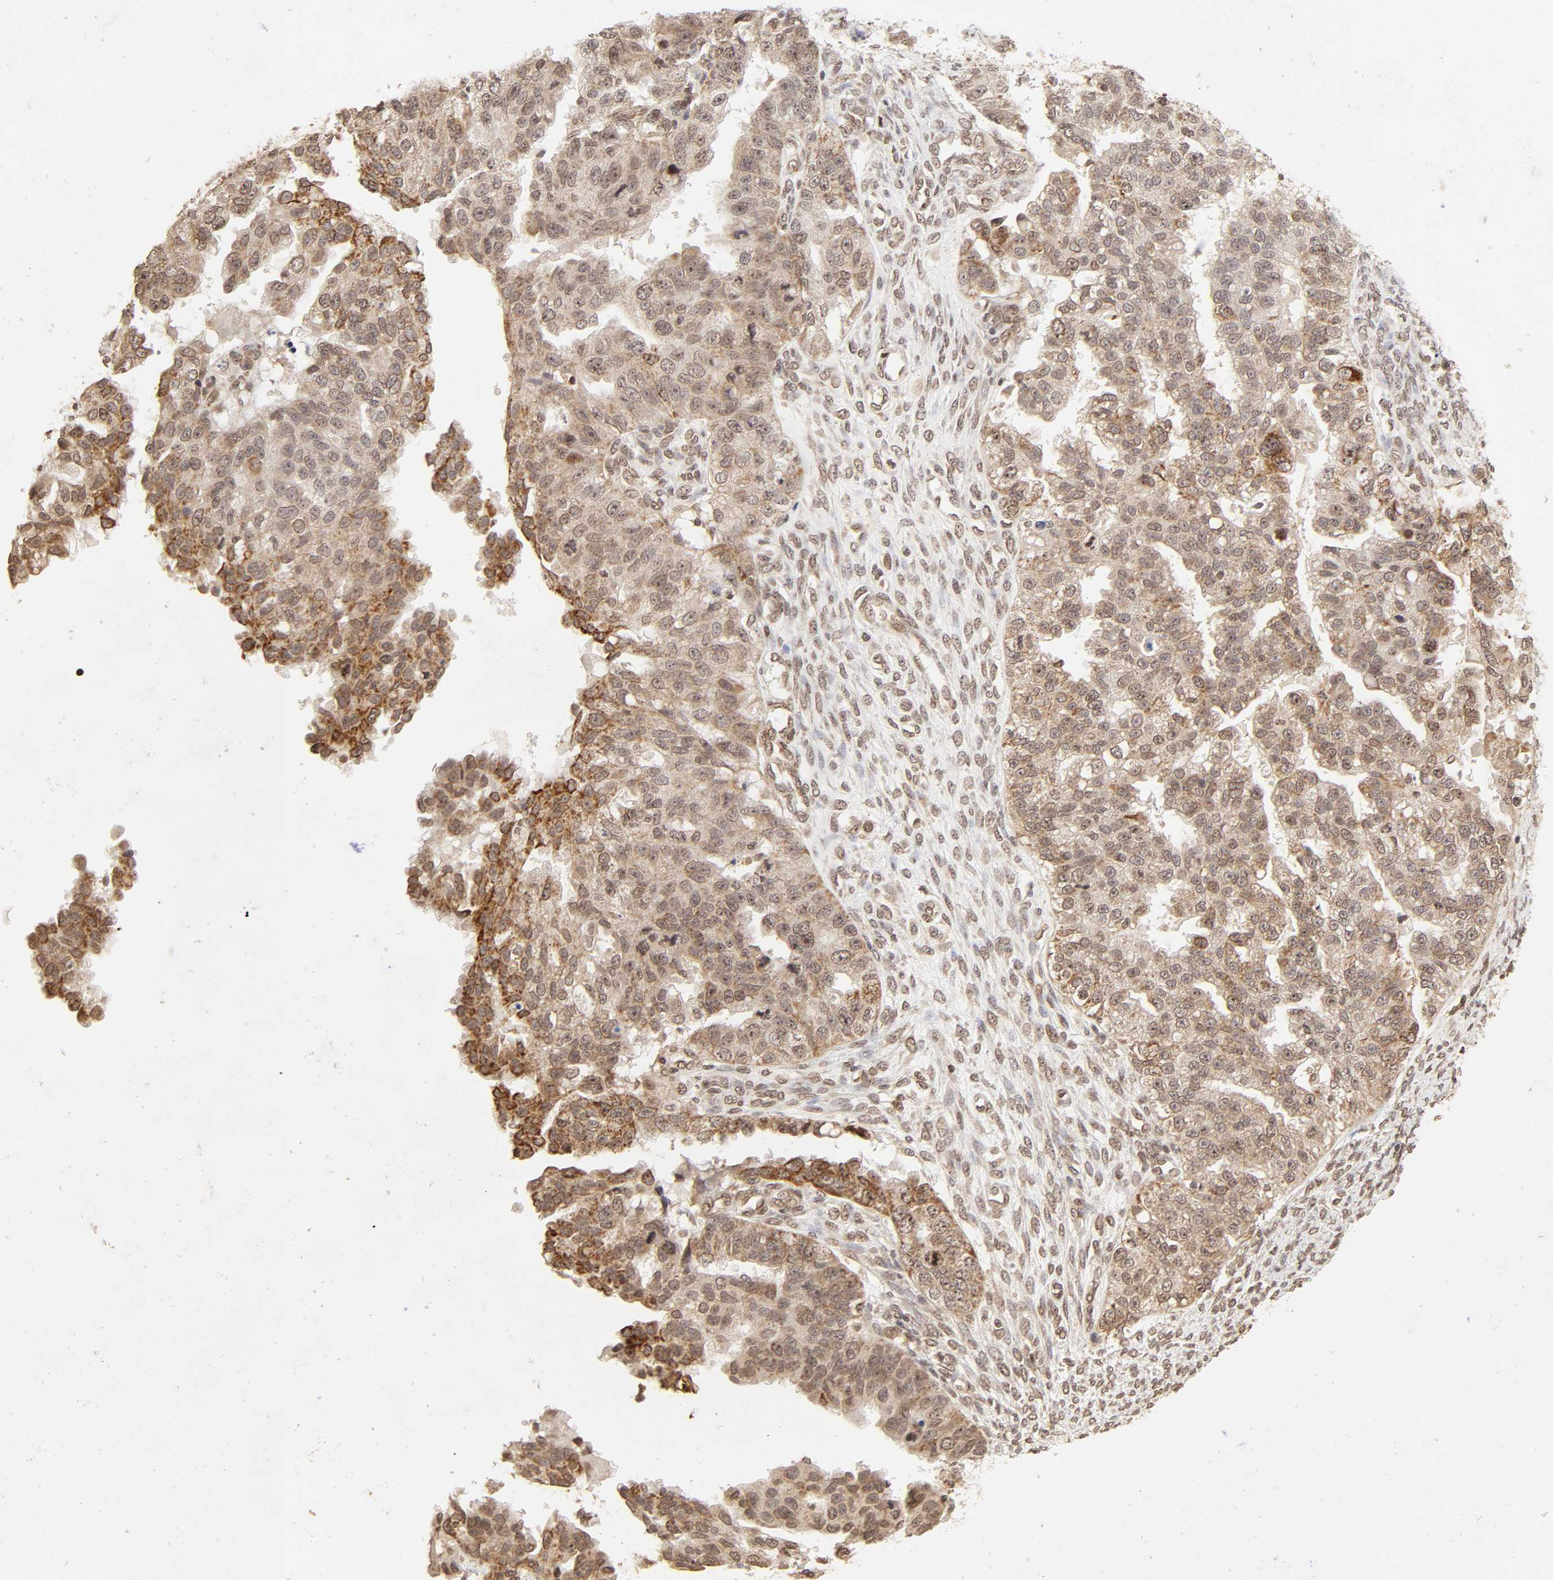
{"staining": {"intensity": "moderate", "quantity": ">75%", "location": "cytoplasmic/membranous,nuclear"}, "tissue": "ovarian cancer", "cell_type": "Tumor cells", "image_type": "cancer", "snomed": [{"axis": "morphology", "description": "Cystadenocarcinoma, serous, NOS"}, {"axis": "topography", "description": "Ovary"}], "caption": "This is a histology image of IHC staining of serous cystadenocarcinoma (ovarian), which shows moderate expression in the cytoplasmic/membranous and nuclear of tumor cells.", "gene": "MLLT6", "patient": {"sex": "female", "age": 58}}